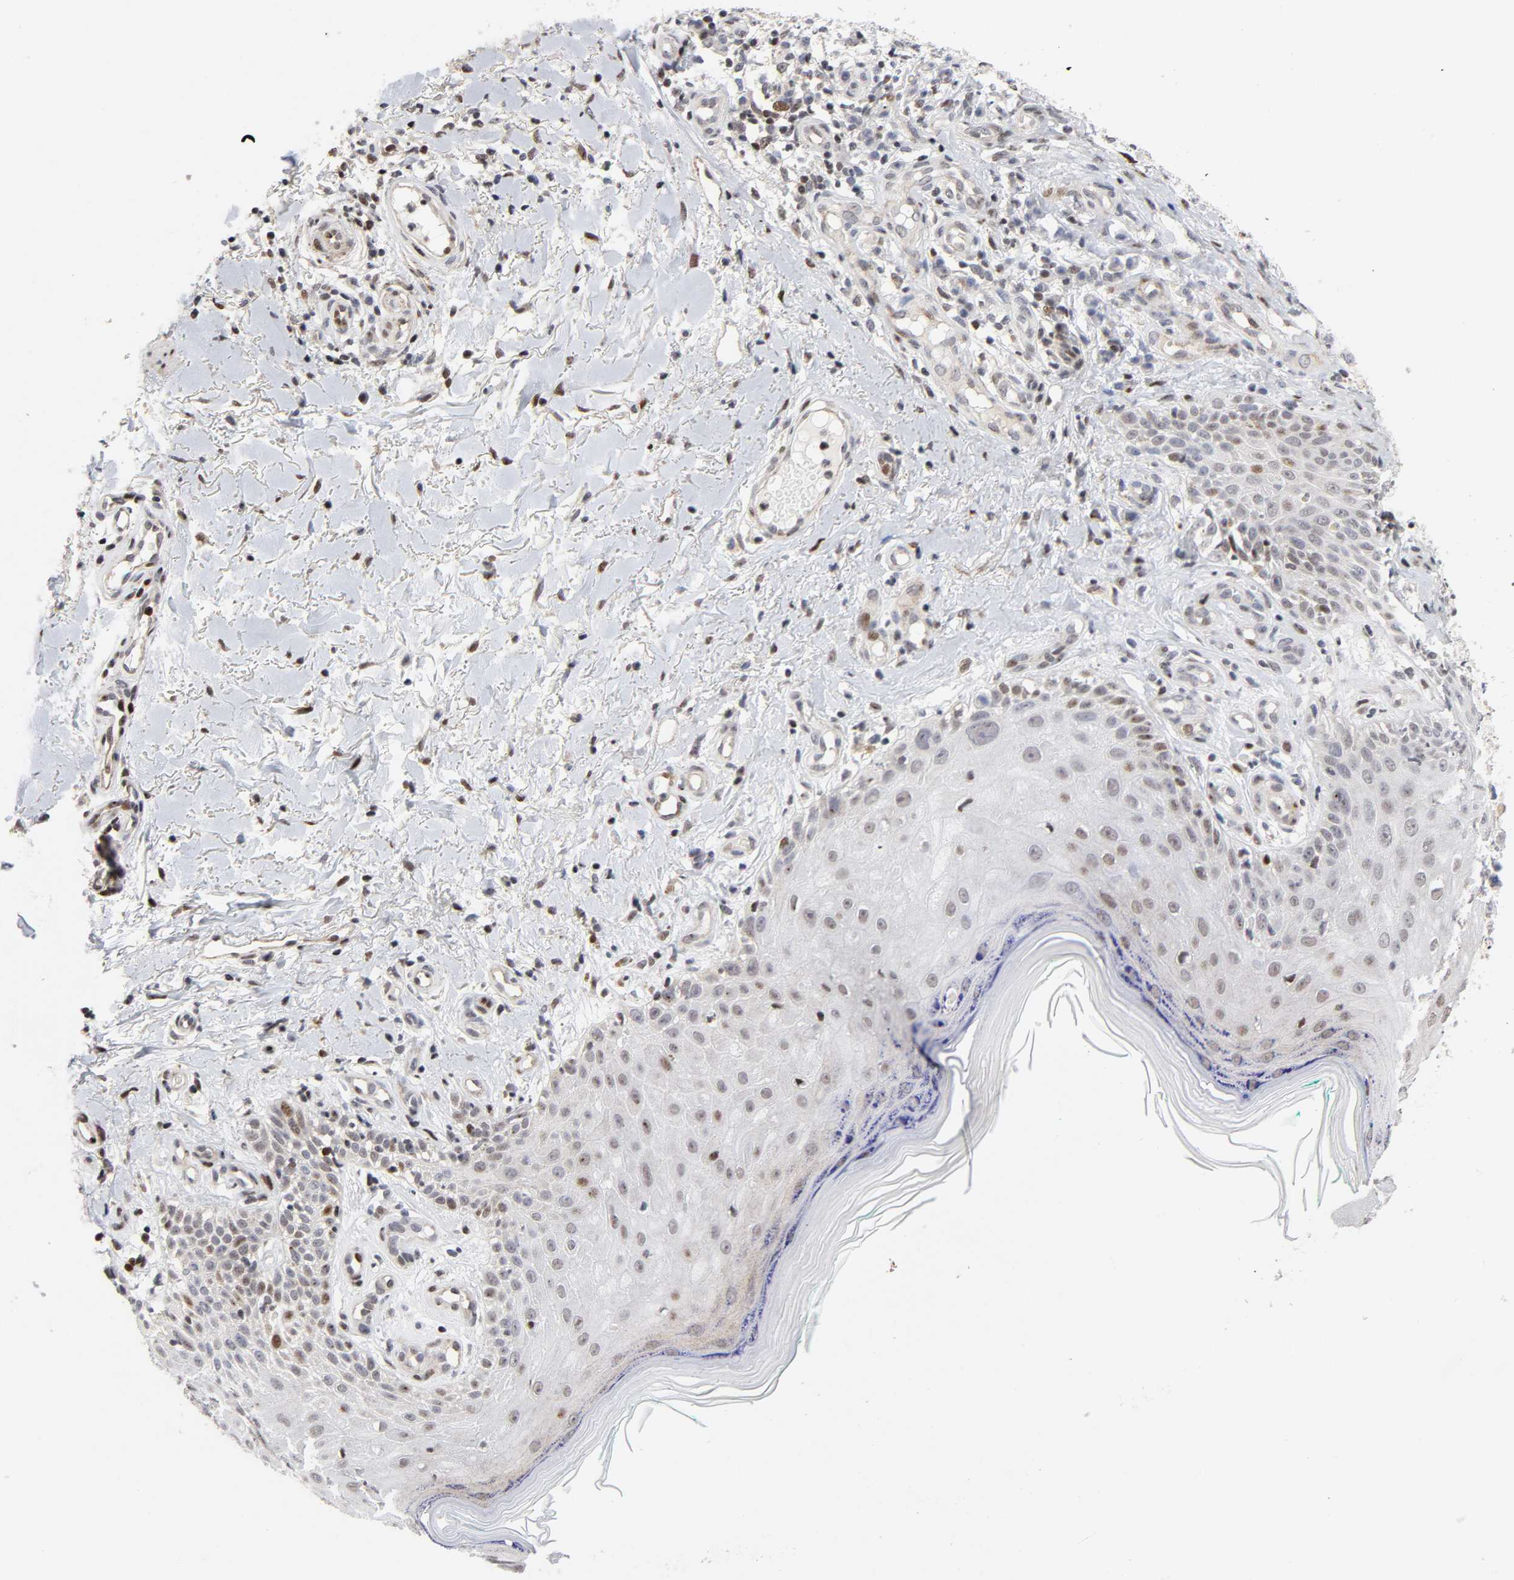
{"staining": {"intensity": "weak", "quantity": "<25%", "location": "nuclear"}, "tissue": "skin cancer", "cell_type": "Tumor cells", "image_type": "cancer", "snomed": [{"axis": "morphology", "description": "Squamous cell carcinoma, NOS"}, {"axis": "topography", "description": "Skin"}], "caption": "Human skin squamous cell carcinoma stained for a protein using immunohistochemistry (IHC) exhibits no expression in tumor cells.", "gene": "STK38", "patient": {"sex": "female", "age": 42}}